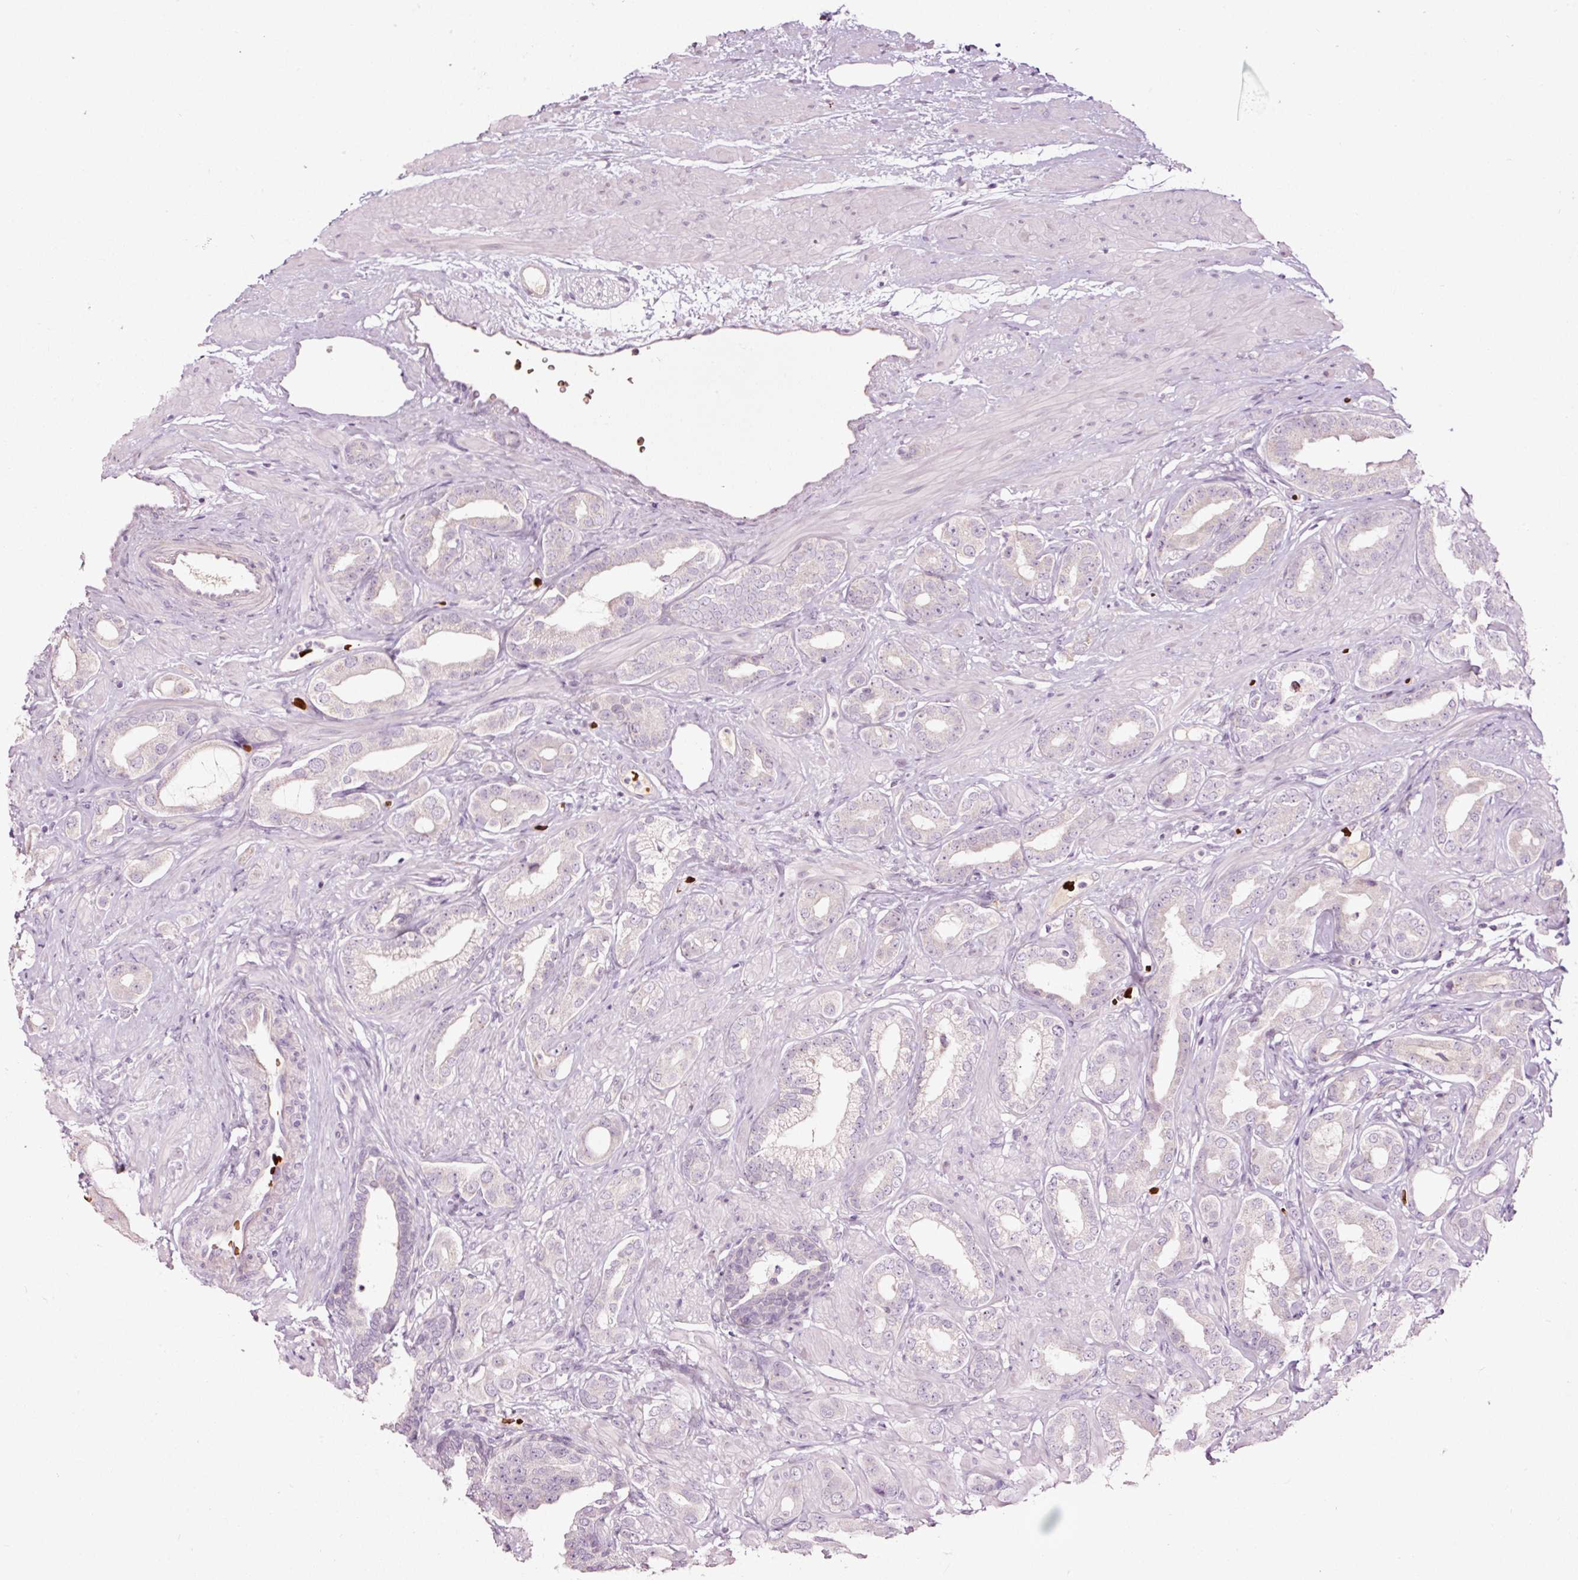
{"staining": {"intensity": "negative", "quantity": "none", "location": "none"}, "tissue": "prostate cancer", "cell_type": "Tumor cells", "image_type": "cancer", "snomed": [{"axis": "morphology", "description": "Adenocarcinoma, Low grade"}, {"axis": "topography", "description": "Prostate"}], "caption": "DAB (3,3'-diaminobenzidine) immunohistochemical staining of human low-grade adenocarcinoma (prostate) displays no significant positivity in tumor cells. Nuclei are stained in blue.", "gene": "LDHAL6B", "patient": {"sex": "male", "age": 57}}